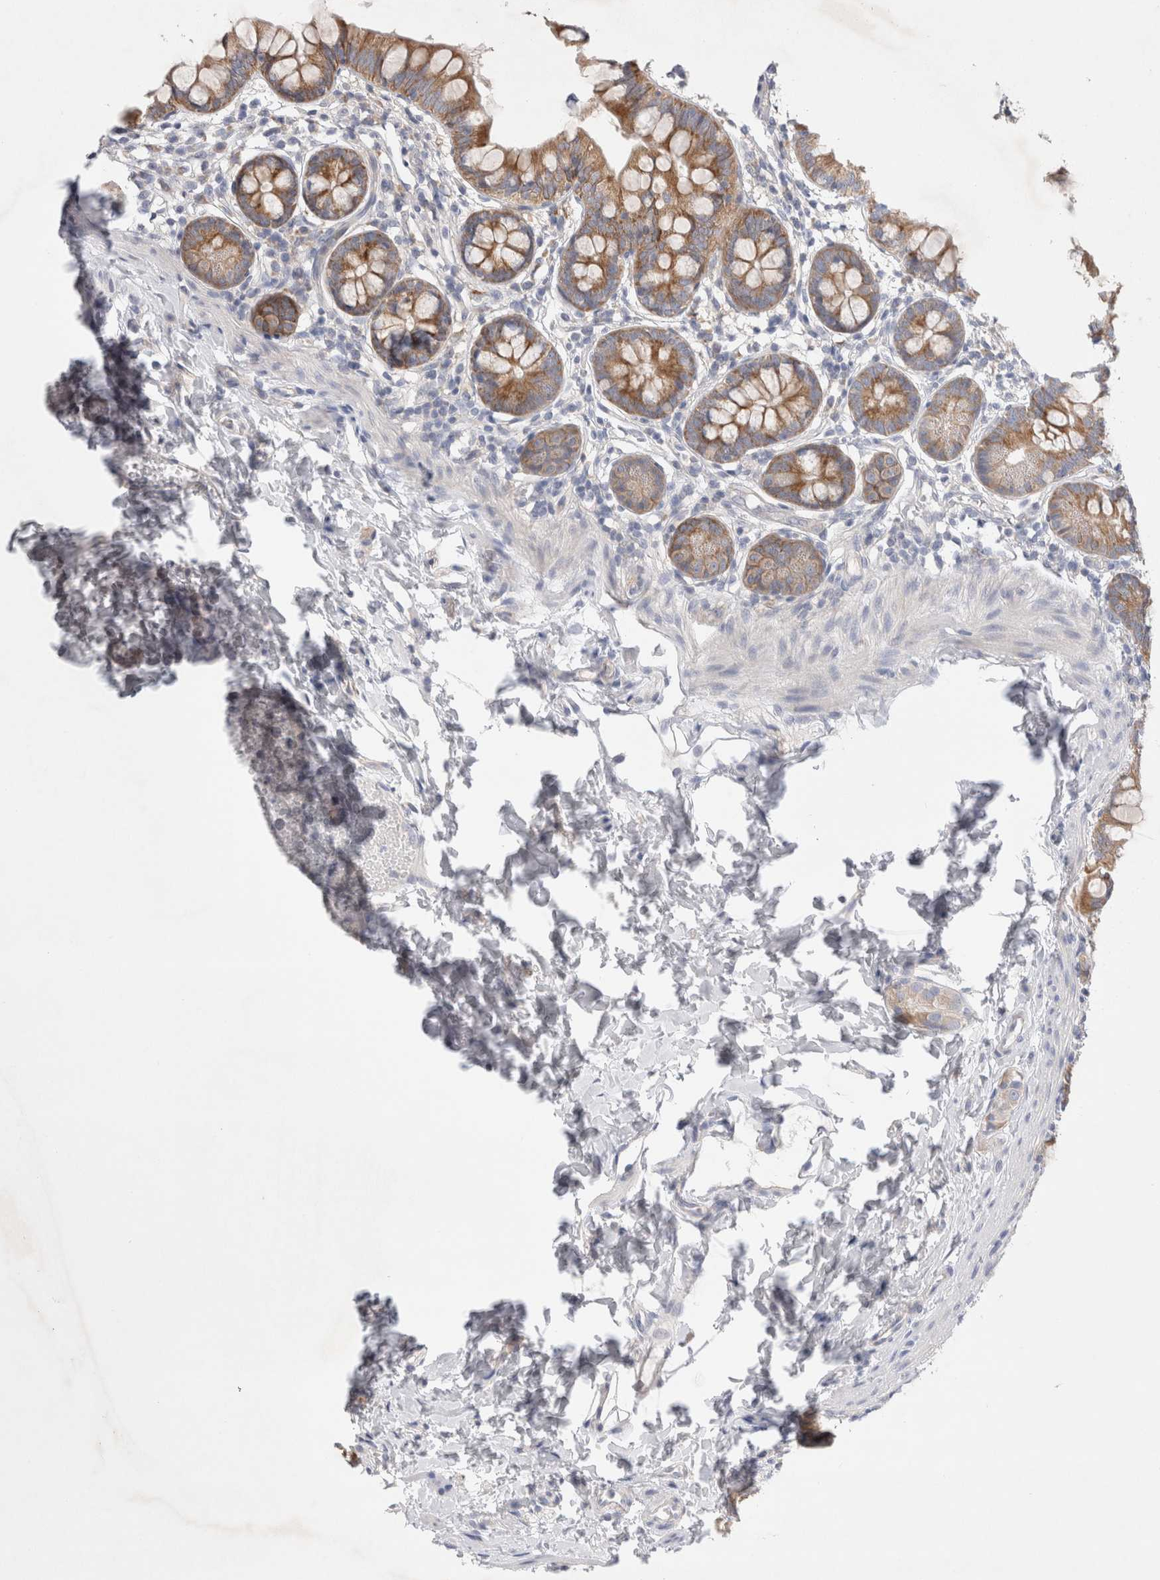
{"staining": {"intensity": "moderate", "quantity": ">75%", "location": "cytoplasmic/membranous"}, "tissue": "small intestine", "cell_type": "Glandular cells", "image_type": "normal", "snomed": [{"axis": "morphology", "description": "Normal tissue, NOS"}, {"axis": "topography", "description": "Small intestine"}], "caption": "IHC of normal small intestine reveals medium levels of moderate cytoplasmic/membranous staining in approximately >75% of glandular cells.", "gene": "RBM12B", "patient": {"sex": "male", "age": 7}}